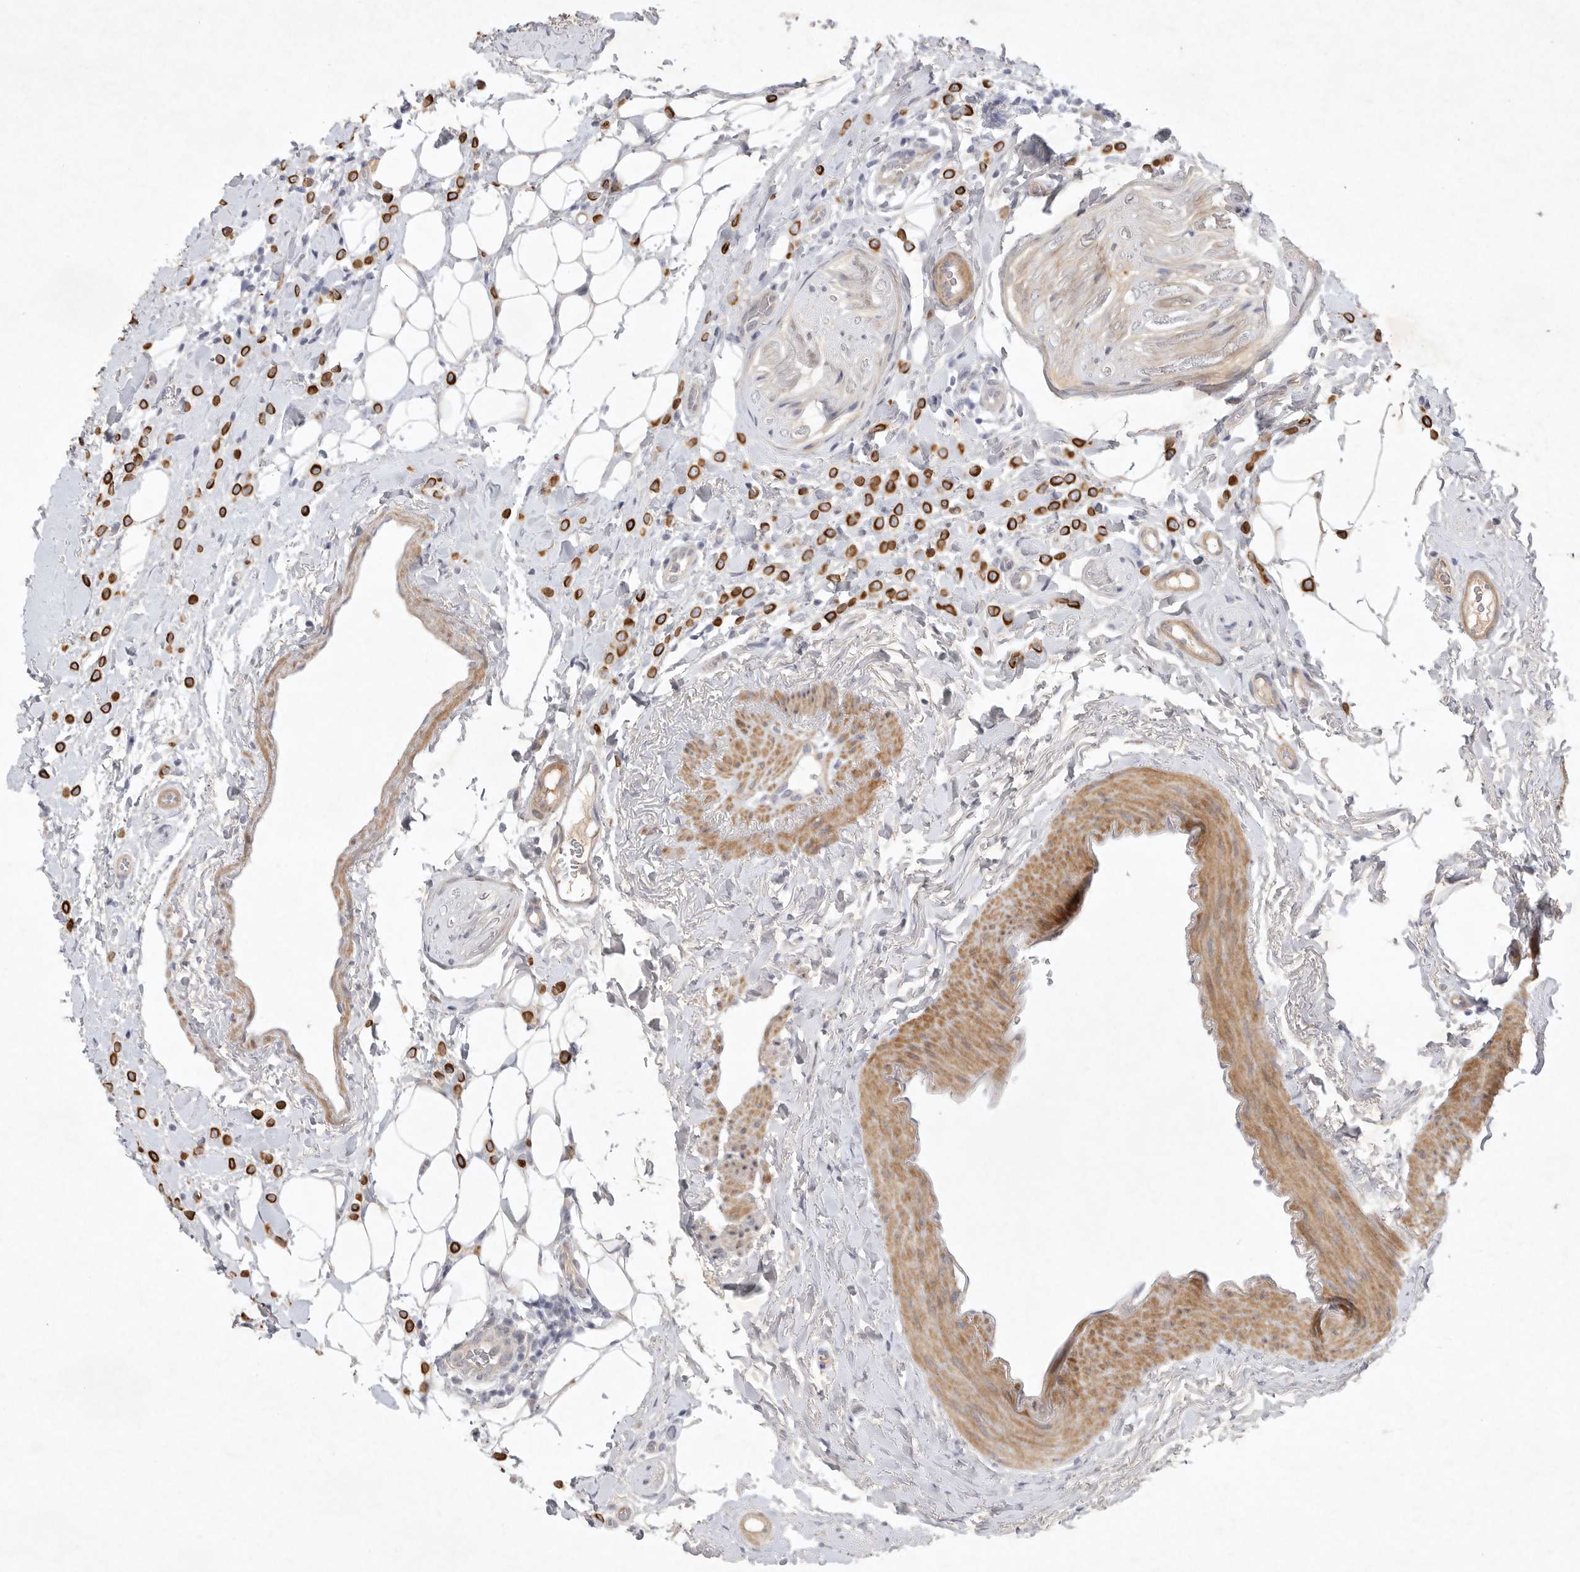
{"staining": {"intensity": "strong", "quantity": ">75%", "location": "cytoplasmic/membranous"}, "tissue": "breast cancer", "cell_type": "Tumor cells", "image_type": "cancer", "snomed": [{"axis": "morphology", "description": "Normal tissue, NOS"}, {"axis": "morphology", "description": "Lobular carcinoma"}, {"axis": "topography", "description": "Breast"}], "caption": "High-magnification brightfield microscopy of breast lobular carcinoma stained with DAB (3,3'-diaminobenzidine) (brown) and counterstained with hematoxylin (blue). tumor cells exhibit strong cytoplasmic/membranous expression is present in about>75% of cells. (DAB = brown stain, brightfield microscopy at high magnification).", "gene": "BZW2", "patient": {"sex": "female", "age": 50}}